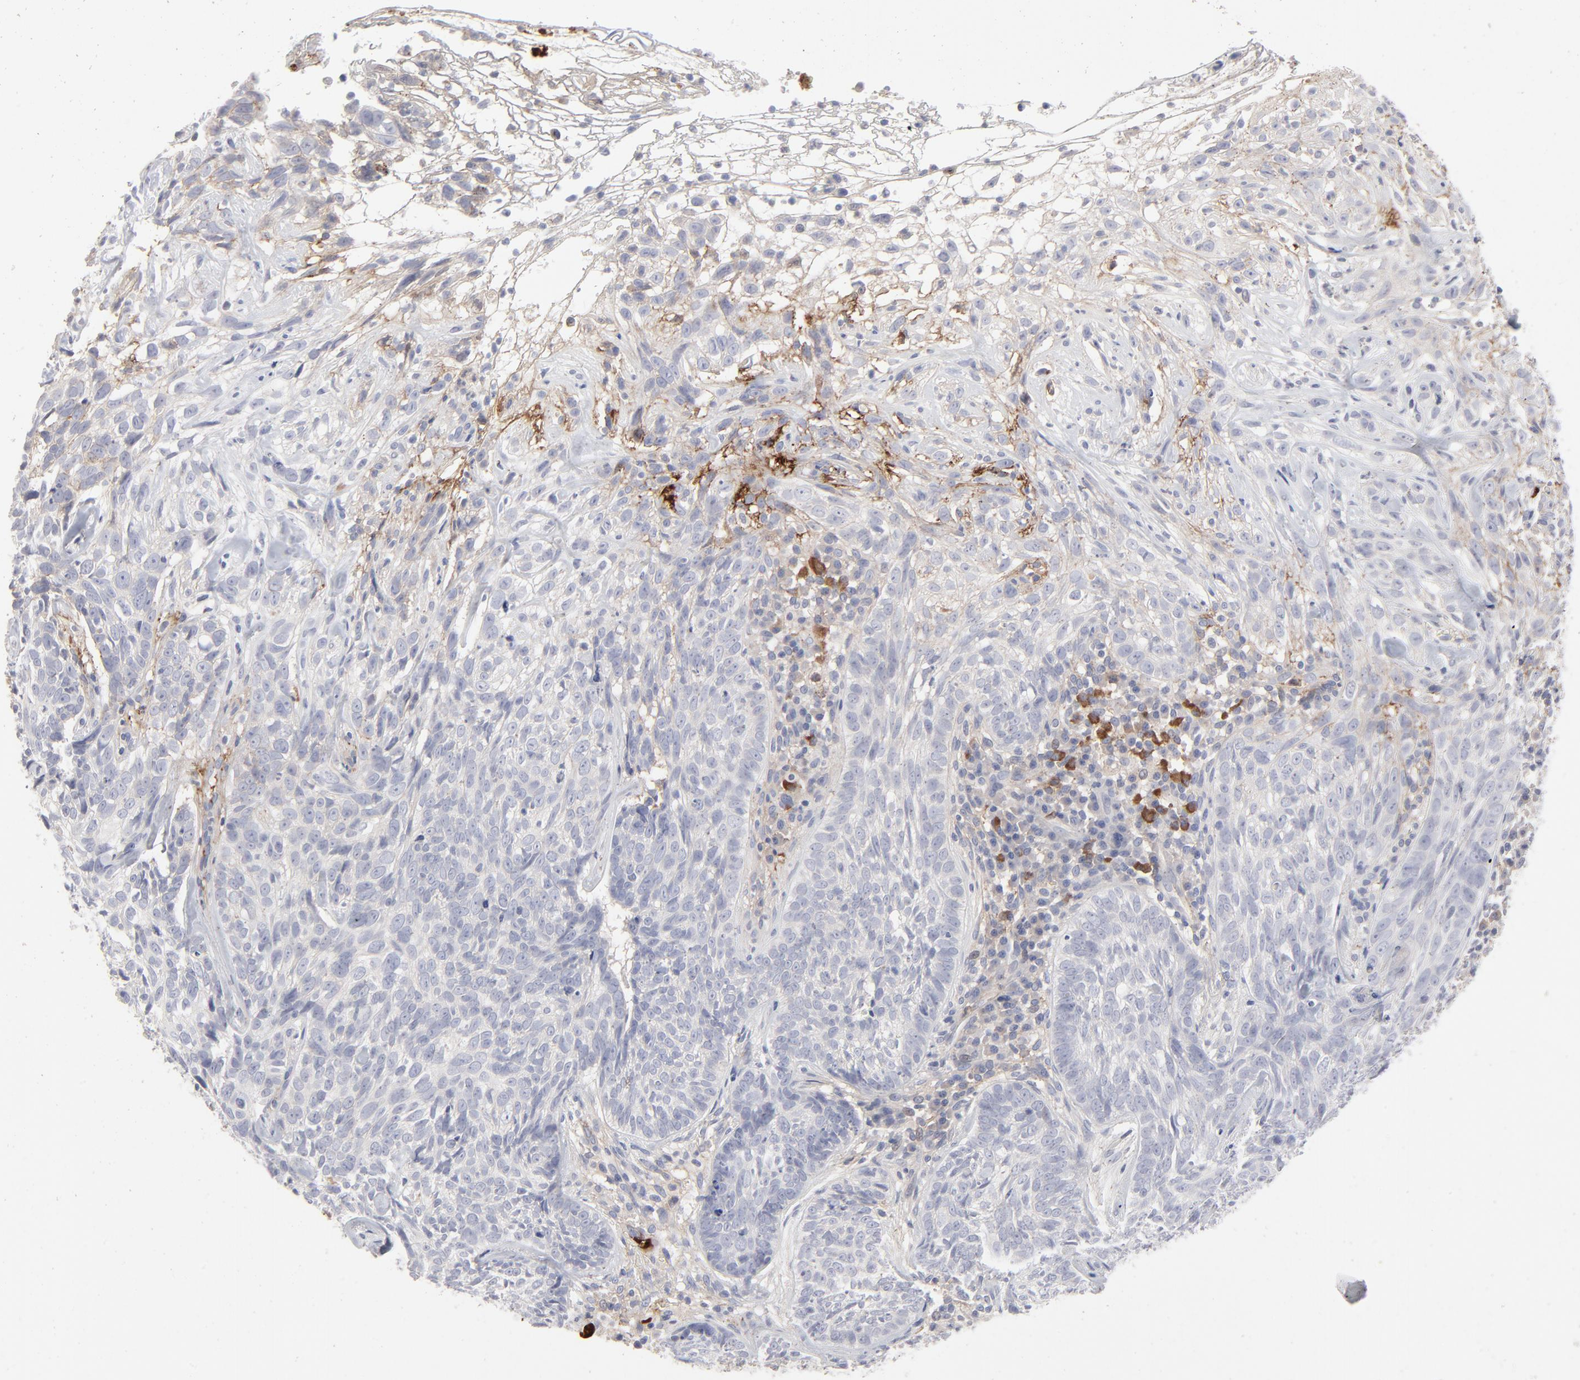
{"staining": {"intensity": "negative", "quantity": "none", "location": "none"}, "tissue": "skin cancer", "cell_type": "Tumor cells", "image_type": "cancer", "snomed": [{"axis": "morphology", "description": "Basal cell carcinoma"}, {"axis": "topography", "description": "Skin"}], "caption": "Immunohistochemistry histopathology image of neoplastic tissue: skin cancer (basal cell carcinoma) stained with DAB shows no significant protein staining in tumor cells.", "gene": "CCR3", "patient": {"sex": "male", "age": 72}}